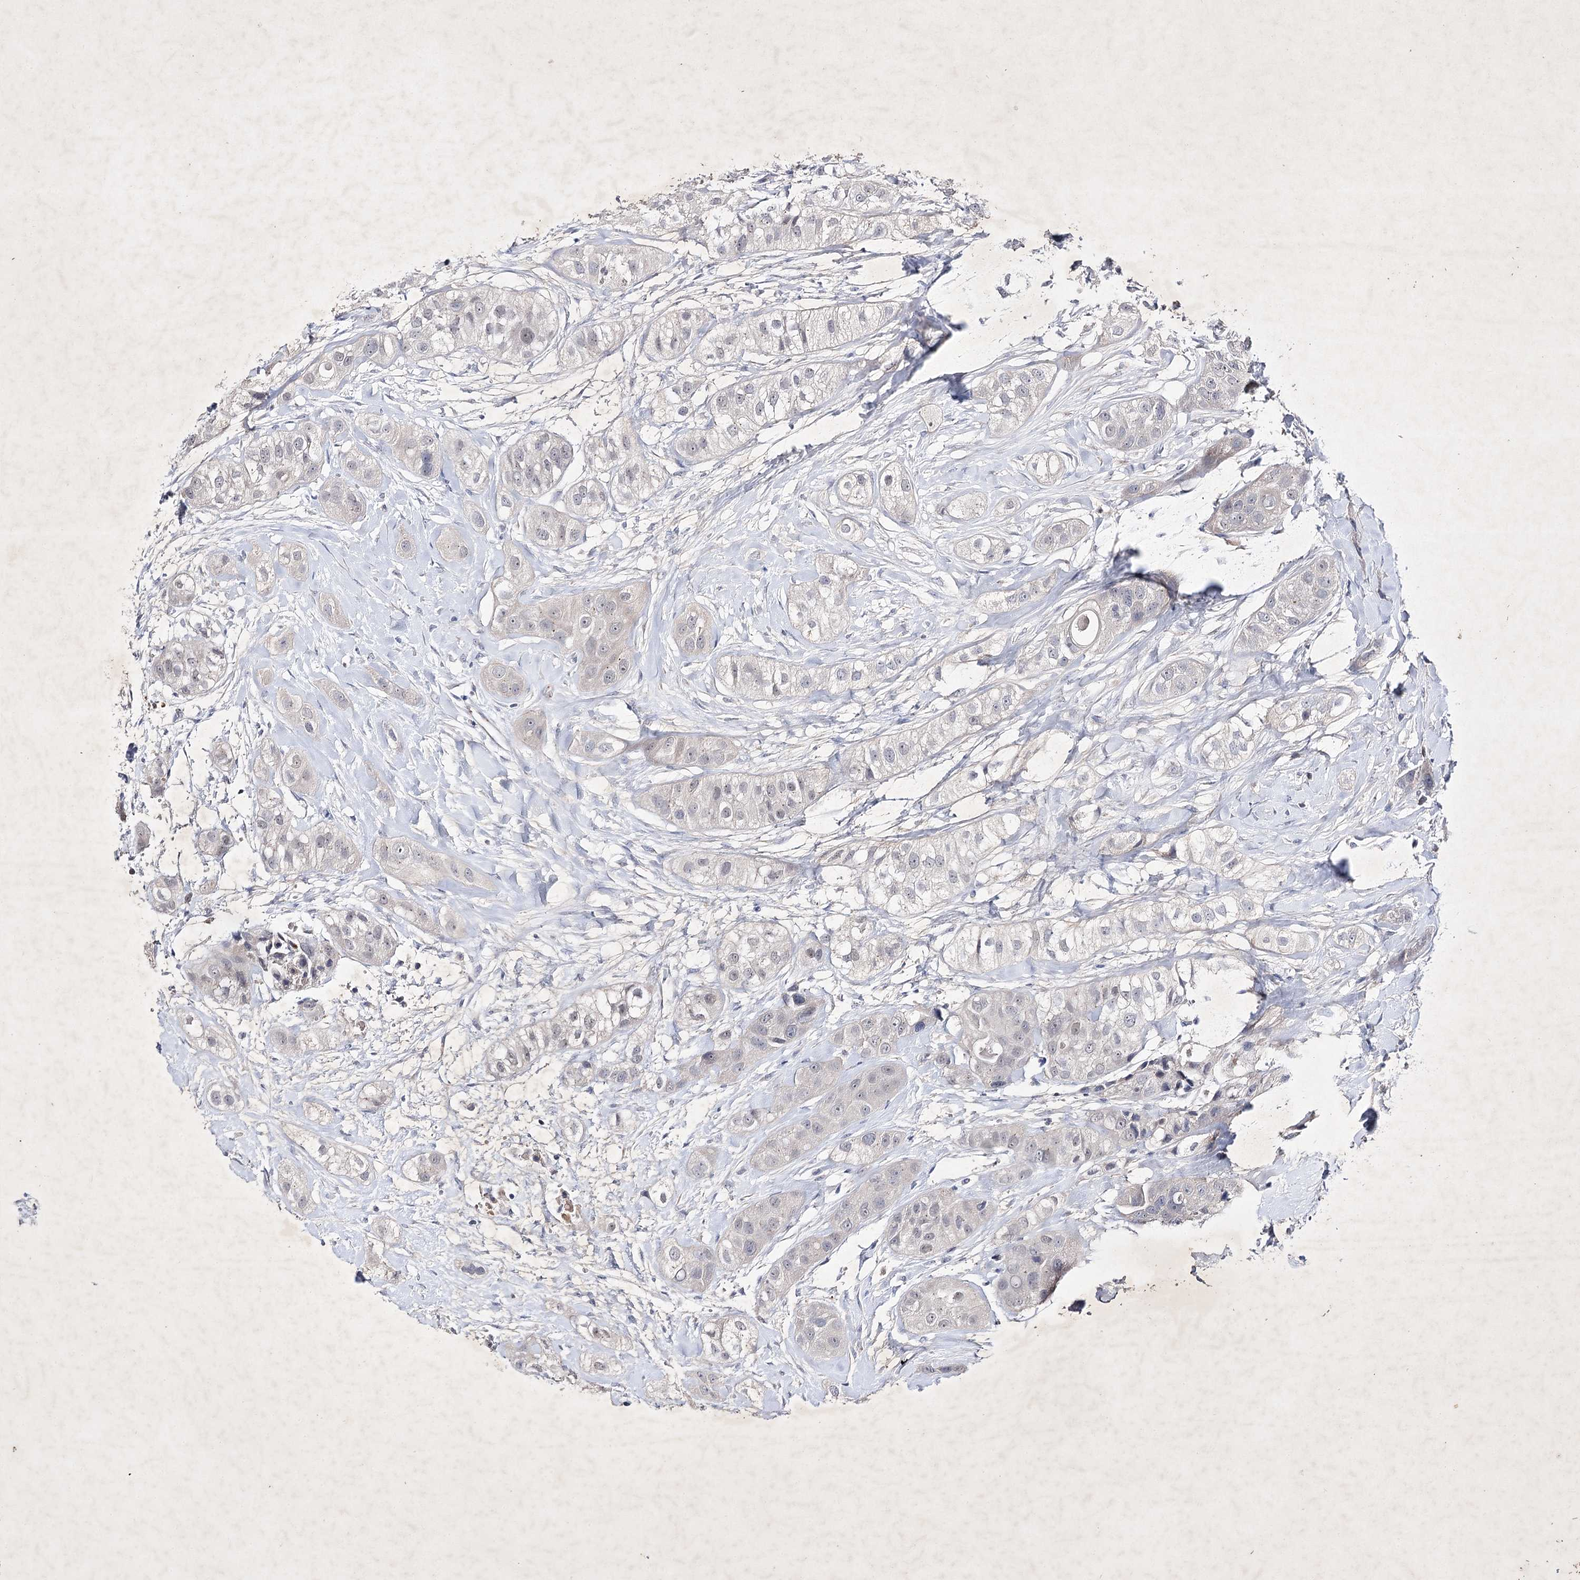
{"staining": {"intensity": "negative", "quantity": "none", "location": "none"}, "tissue": "head and neck cancer", "cell_type": "Tumor cells", "image_type": "cancer", "snomed": [{"axis": "morphology", "description": "Normal tissue, NOS"}, {"axis": "morphology", "description": "Squamous cell carcinoma, NOS"}, {"axis": "topography", "description": "Skeletal muscle"}, {"axis": "topography", "description": "Head-Neck"}], "caption": "High magnification brightfield microscopy of head and neck cancer stained with DAB (brown) and counterstained with hematoxylin (blue): tumor cells show no significant expression. The staining was performed using DAB (3,3'-diaminobenzidine) to visualize the protein expression in brown, while the nuclei were stained in blue with hematoxylin (Magnification: 20x).", "gene": "COX15", "patient": {"sex": "male", "age": 51}}